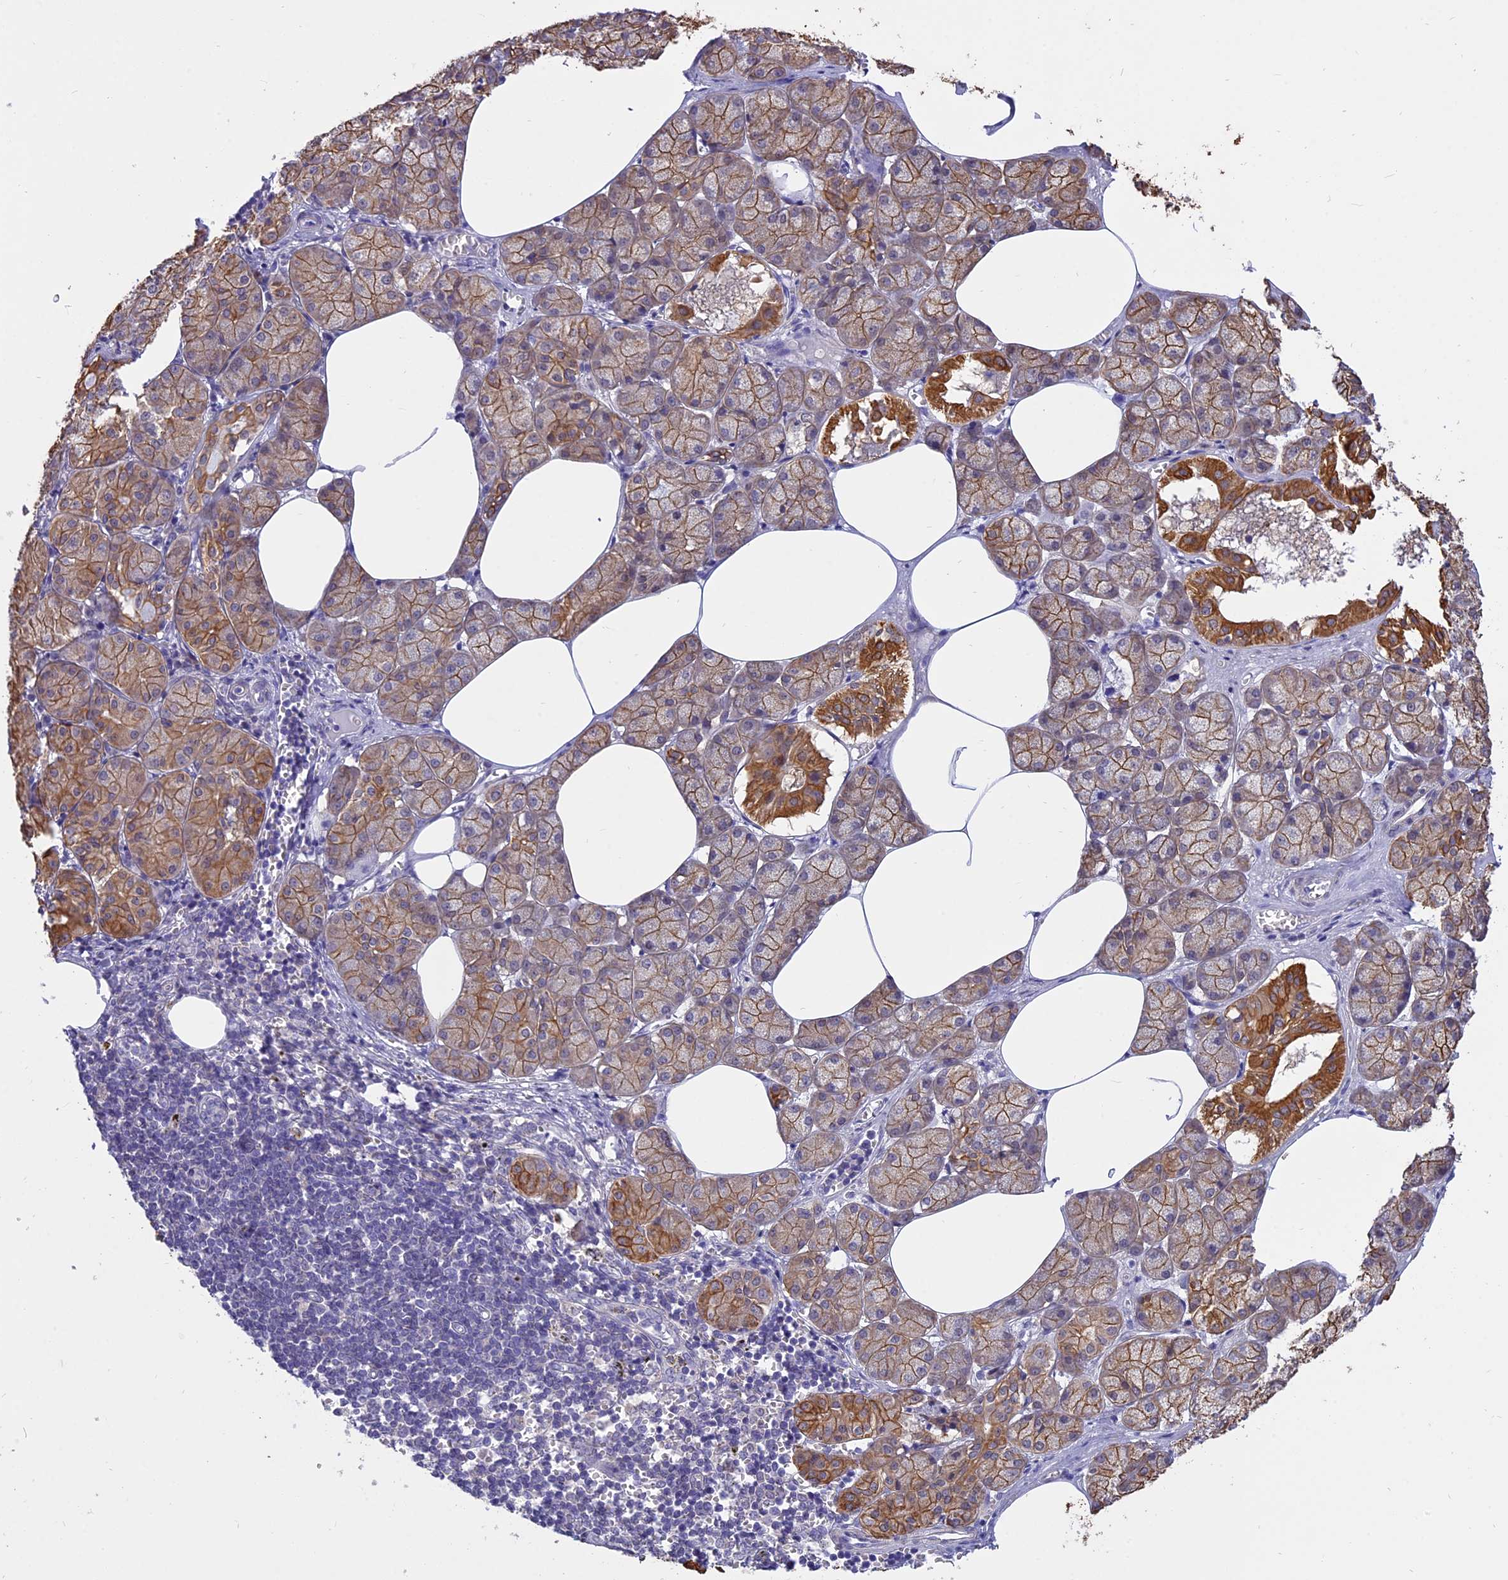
{"staining": {"intensity": "strong", "quantity": ">75%", "location": "cytoplasmic/membranous"}, "tissue": "salivary gland", "cell_type": "Glandular cells", "image_type": "normal", "snomed": [{"axis": "morphology", "description": "Normal tissue, NOS"}, {"axis": "topography", "description": "Salivary gland"}], "caption": "Approximately >75% of glandular cells in benign salivary gland show strong cytoplasmic/membranous protein expression as visualized by brown immunohistochemical staining.", "gene": "STUB1", "patient": {"sex": "male", "age": 62}}